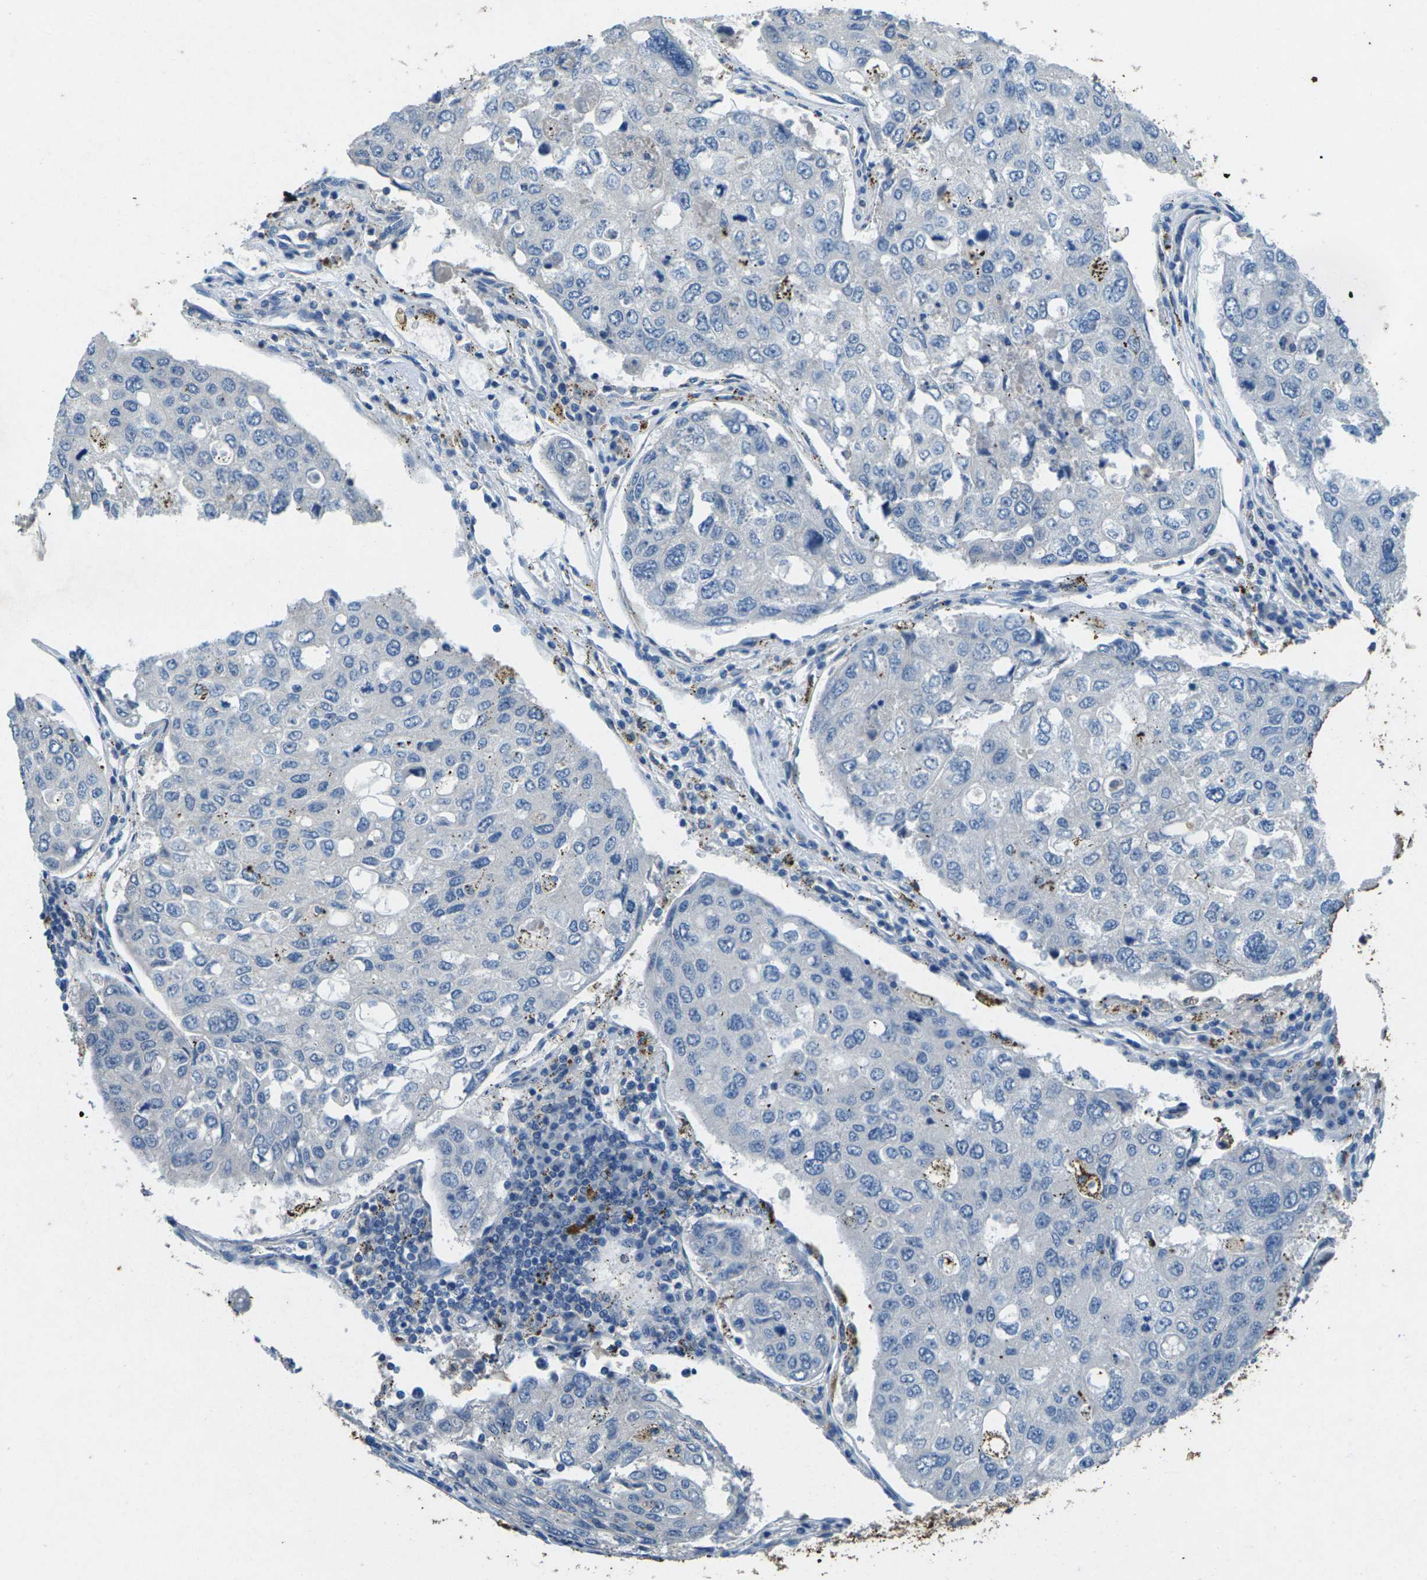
{"staining": {"intensity": "negative", "quantity": "none", "location": "none"}, "tissue": "urothelial cancer", "cell_type": "Tumor cells", "image_type": "cancer", "snomed": [{"axis": "morphology", "description": "Urothelial carcinoma, High grade"}, {"axis": "topography", "description": "Lymph node"}, {"axis": "topography", "description": "Urinary bladder"}], "caption": "DAB (3,3'-diaminobenzidine) immunohistochemical staining of urothelial cancer shows no significant staining in tumor cells.", "gene": "SIGLEC14", "patient": {"sex": "male", "age": 51}}